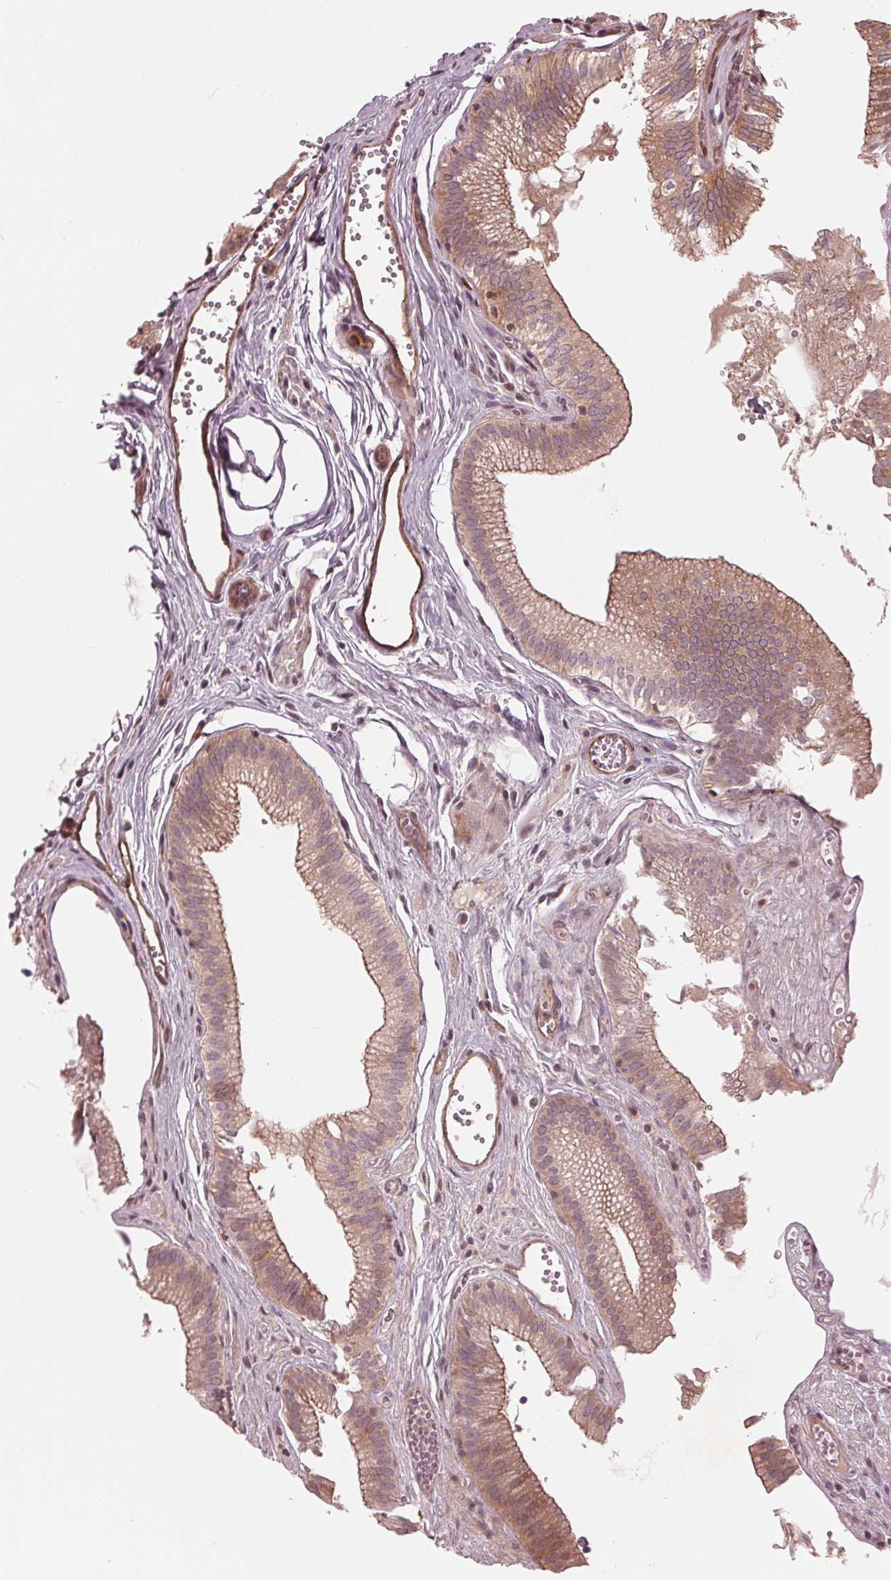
{"staining": {"intensity": "moderate", "quantity": ">75%", "location": "cytoplasmic/membranous"}, "tissue": "gallbladder", "cell_type": "Glandular cells", "image_type": "normal", "snomed": [{"axis": "morphology", "description": "Normal tissue, NOS"}, {"axis": "topography", "description": "Gallbladder"}, {"axis": "topography", "description": "Peripheral nerve tissue"}], "caption": "Immunohistochemical staining of unremarkable gallbladder demonstrates >75% levels of moderate cytoplasmic/membranous protein positivity in approximately >75% of glandular cells.", "gene": "TXNIP", "patient": {"sex": "male", "age": 17}}